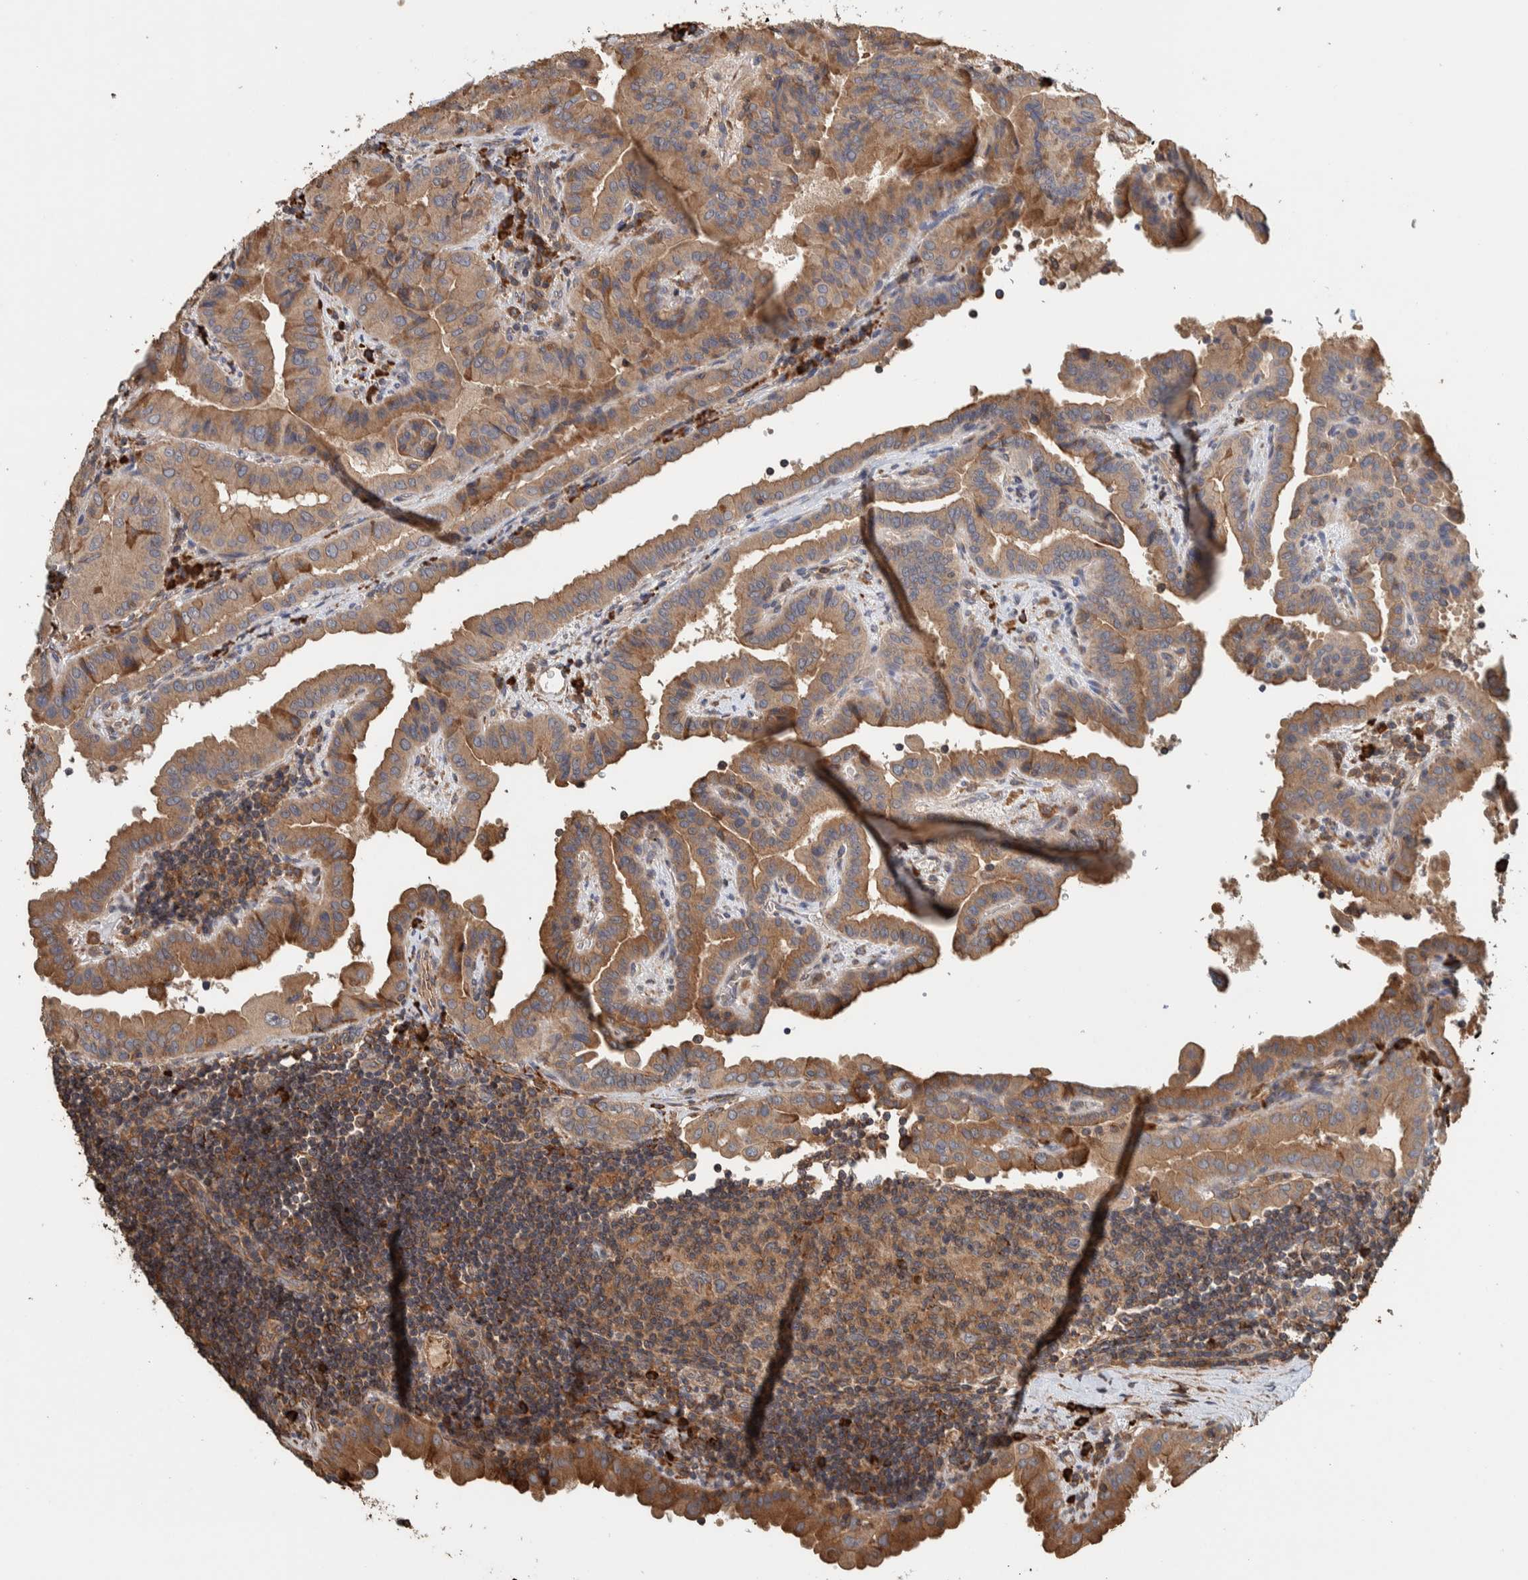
{"staining": {"intensity": "moderate", "quantity": ">75%", "location": "cytoplasmic/membranous"}, "tissue": "thyroid cancer", "cell_type": "Tumor cells", "image_type": "cancer", "snomed": [{"axis": "morphology", "description": "Papillary adenocarcinoma, NOS"}, {"axis": "topography", "description": "Thyroid gland"}], "caption": "DAB (3,3'-diaminobenzidine) immunohistochemical staining of human thyroid cancer reveals moderate cytoplasmic/membranous protein positivity in approximately >75% of tumor cells.", "gene": "PLA2G3", "patient": {"sex": "male", "age": 33}}